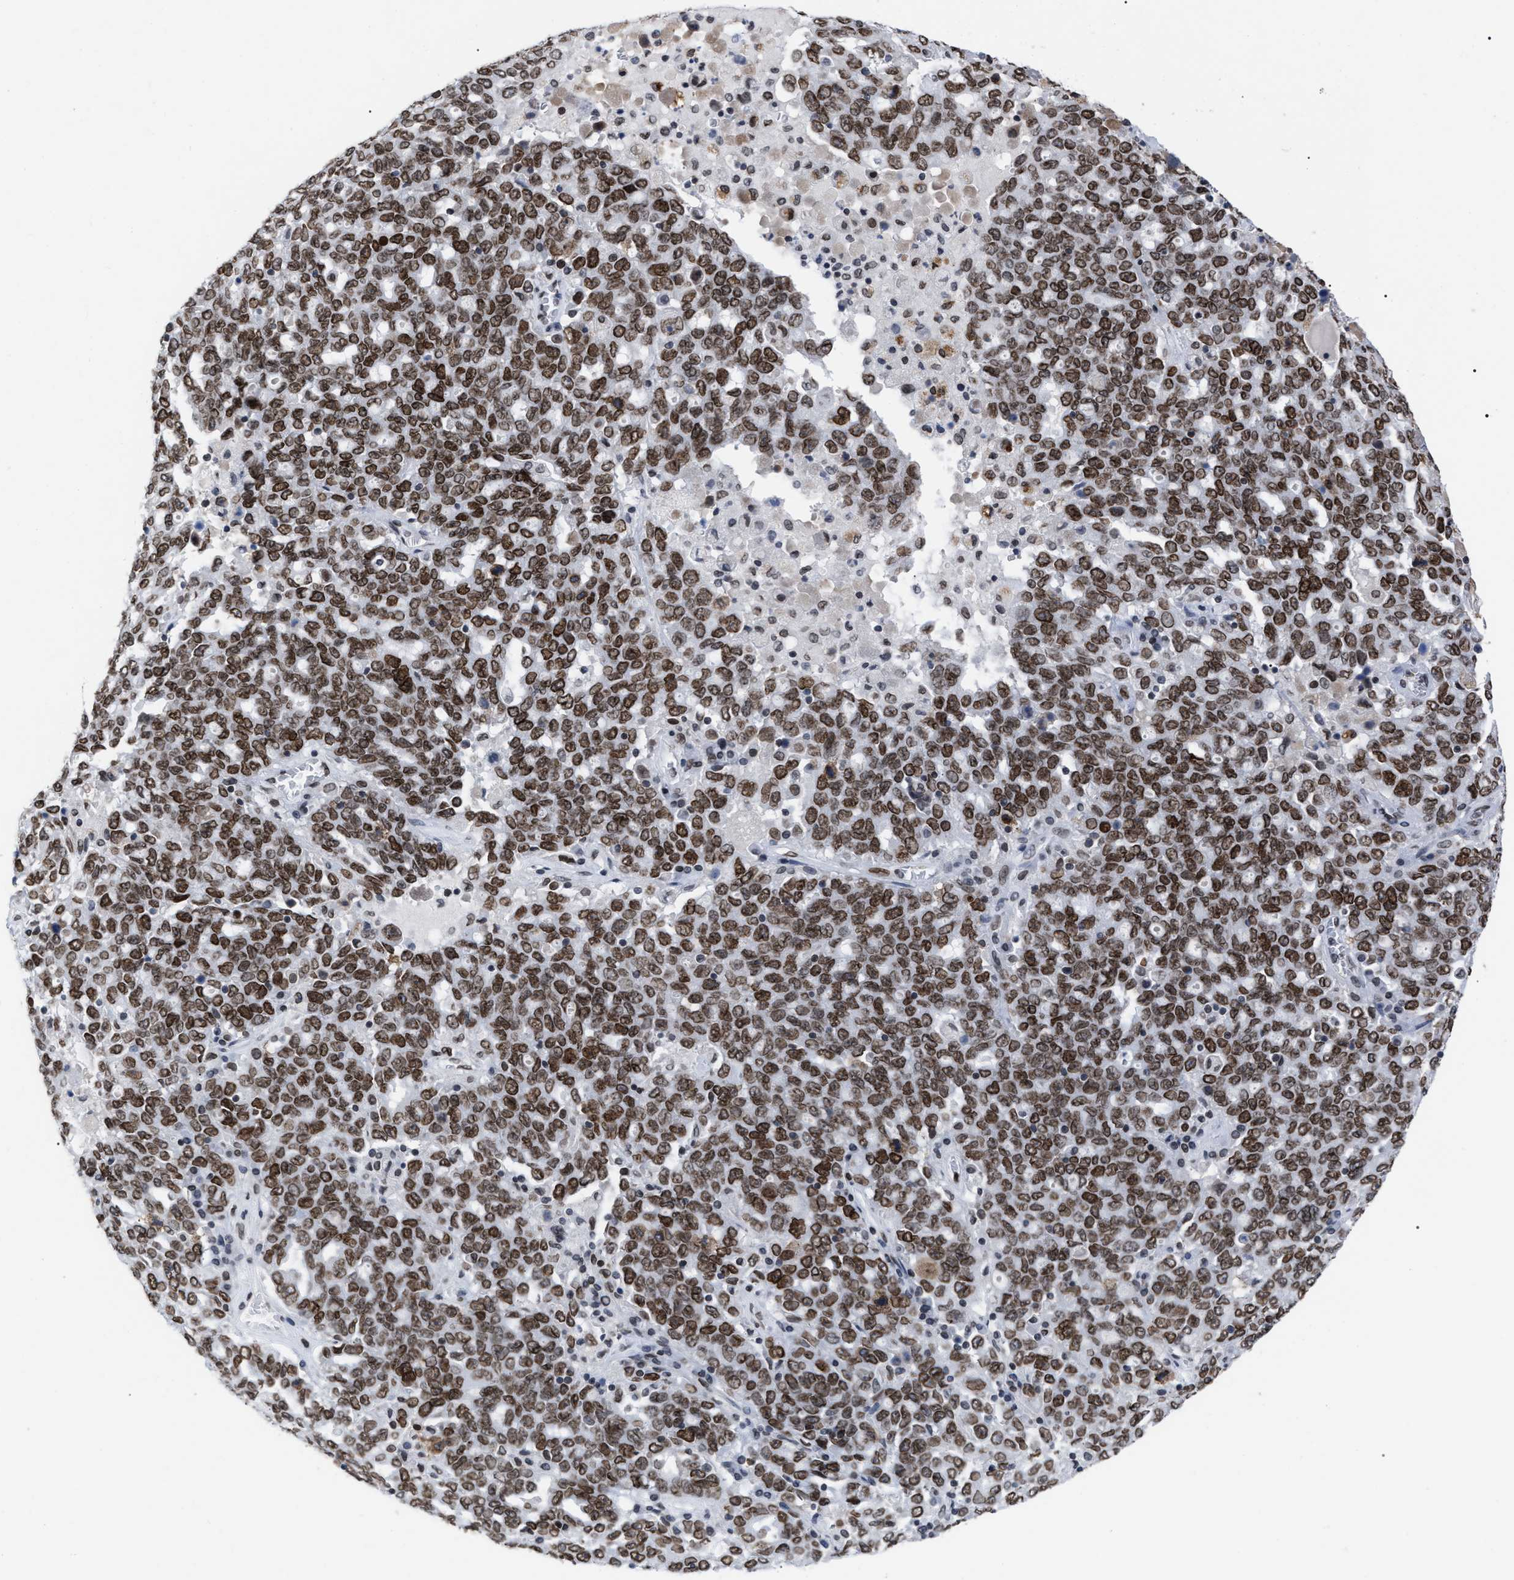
{"staining": {"intensity": "strong", "quantity": ">75%", "location": "cytoplasmic/membranous,nuclear"}, "tissue": "ovarian cancer", "cell_type": "Tumor cells", "image_type": "cancer", "snomed": [{"axis": "morphology", "description": "Carcinoma, endometroid"}, {"axis": "topography", "description": "Ovary"}], "caption": "Strong cytoplasmic/membranous and nuclear protein staining is seen in approximately >75% of tumor cells in ovarian endometroid carcinoma. Using DAB (brown) and hematoxylin (blue) stains, captured at high magnification using brightfield microscopy.", "gene": "TPR", "patient": {"sex": "female", "age": 62}}